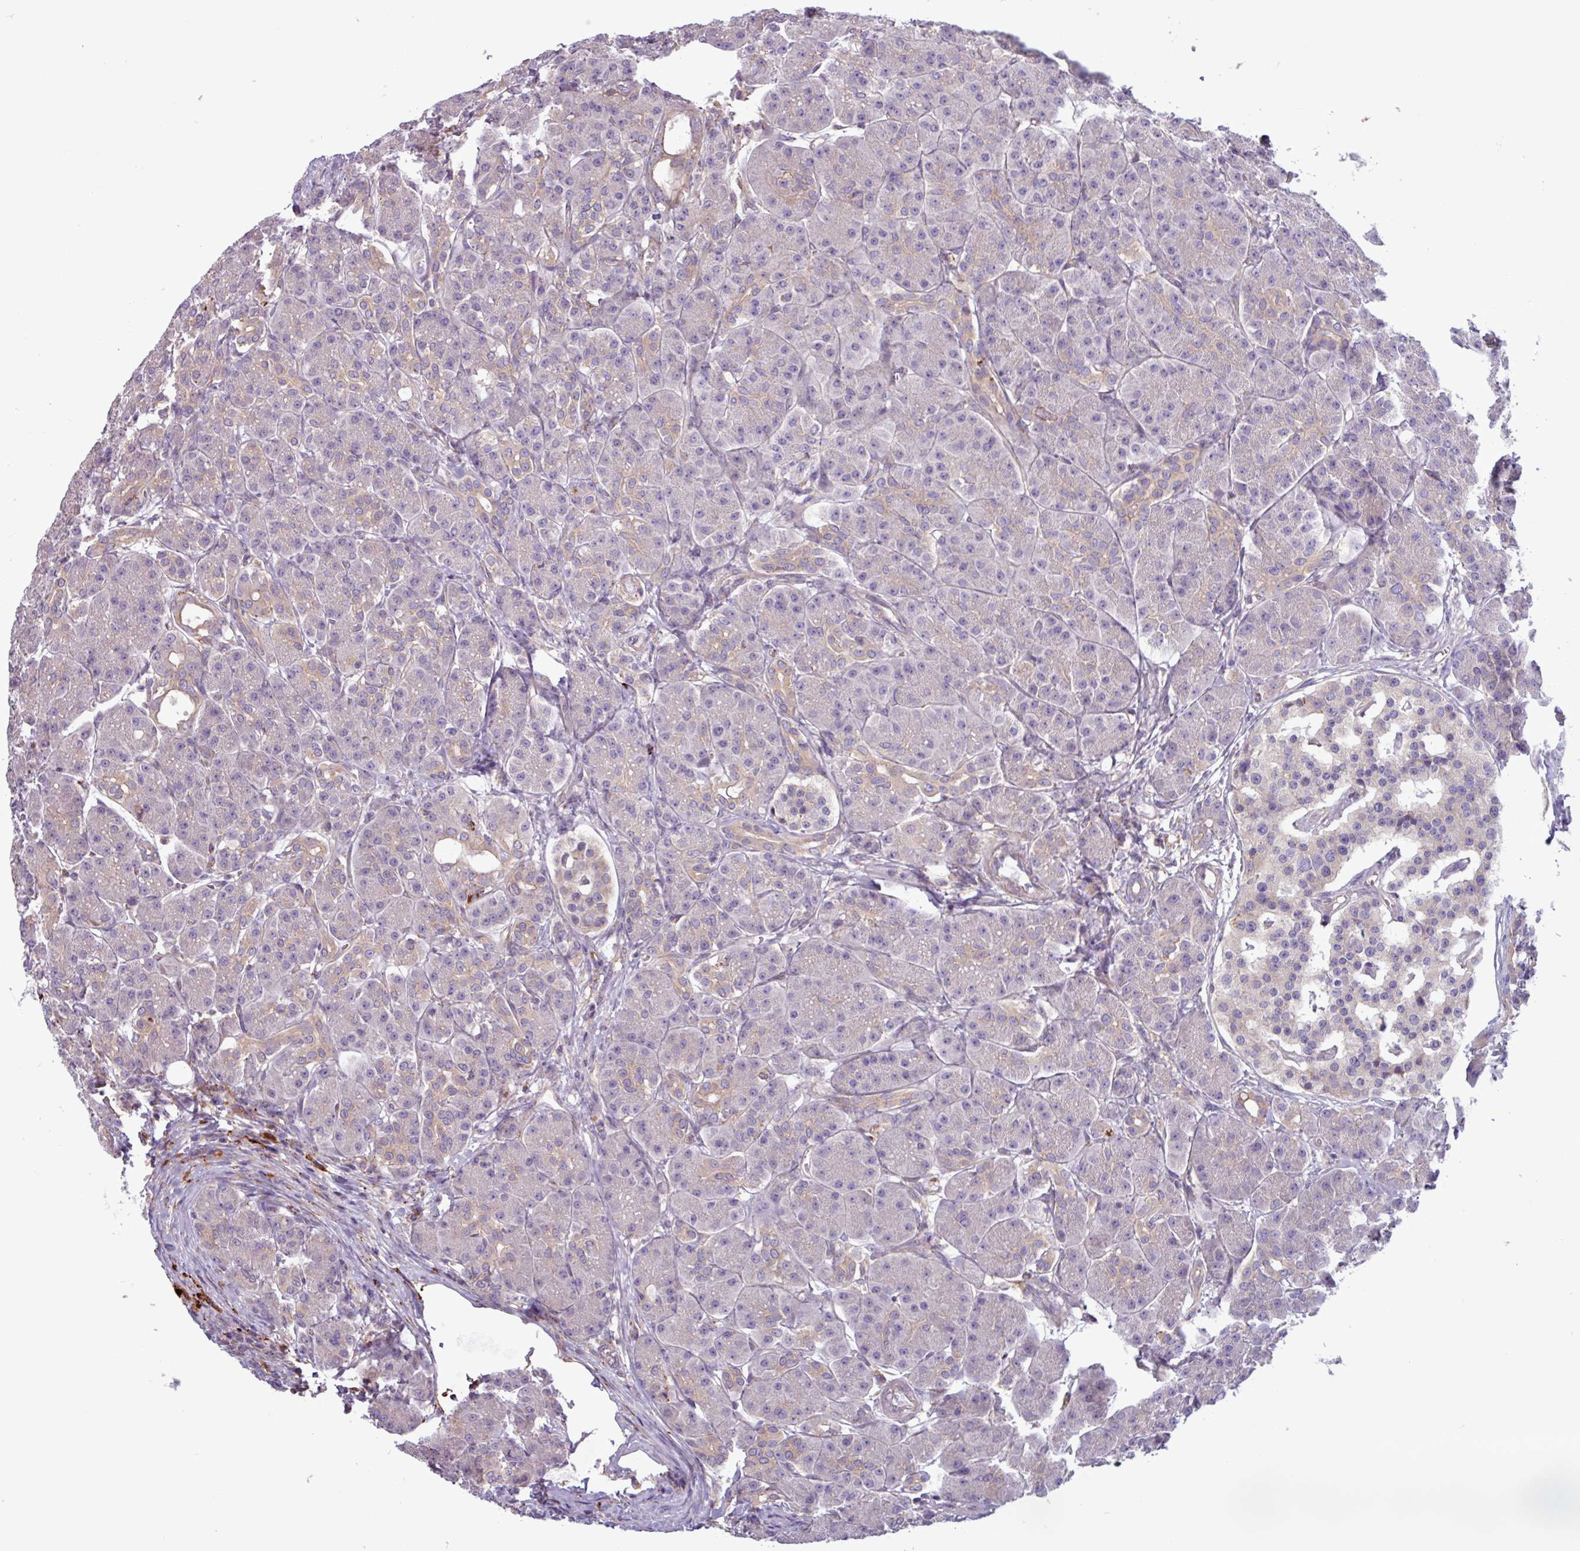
{"staining": {"intensity": "weak", "quantity": "<25%", "location": "cytoplasmic/membranous"}, "tissue": "pancreas", "cell_type": "Exocrine glandular cells", "image_type": "normal", "snomed": [{"axis": "morphology", "description": "Normal tissue, NOS"}, {"axis": "topography", "description": "Pancreas"}], "caption": "This image is of benign pancreas stained with immunohistochemistry to label a protein in brown with the nuclei are counter-stained blue. There is no positivity in exocrine glandular cells. (IHC, brightfield microscopy, high magnification).", "gene": "PLIN2", "patient": {"sex": "male", "age": 63}}